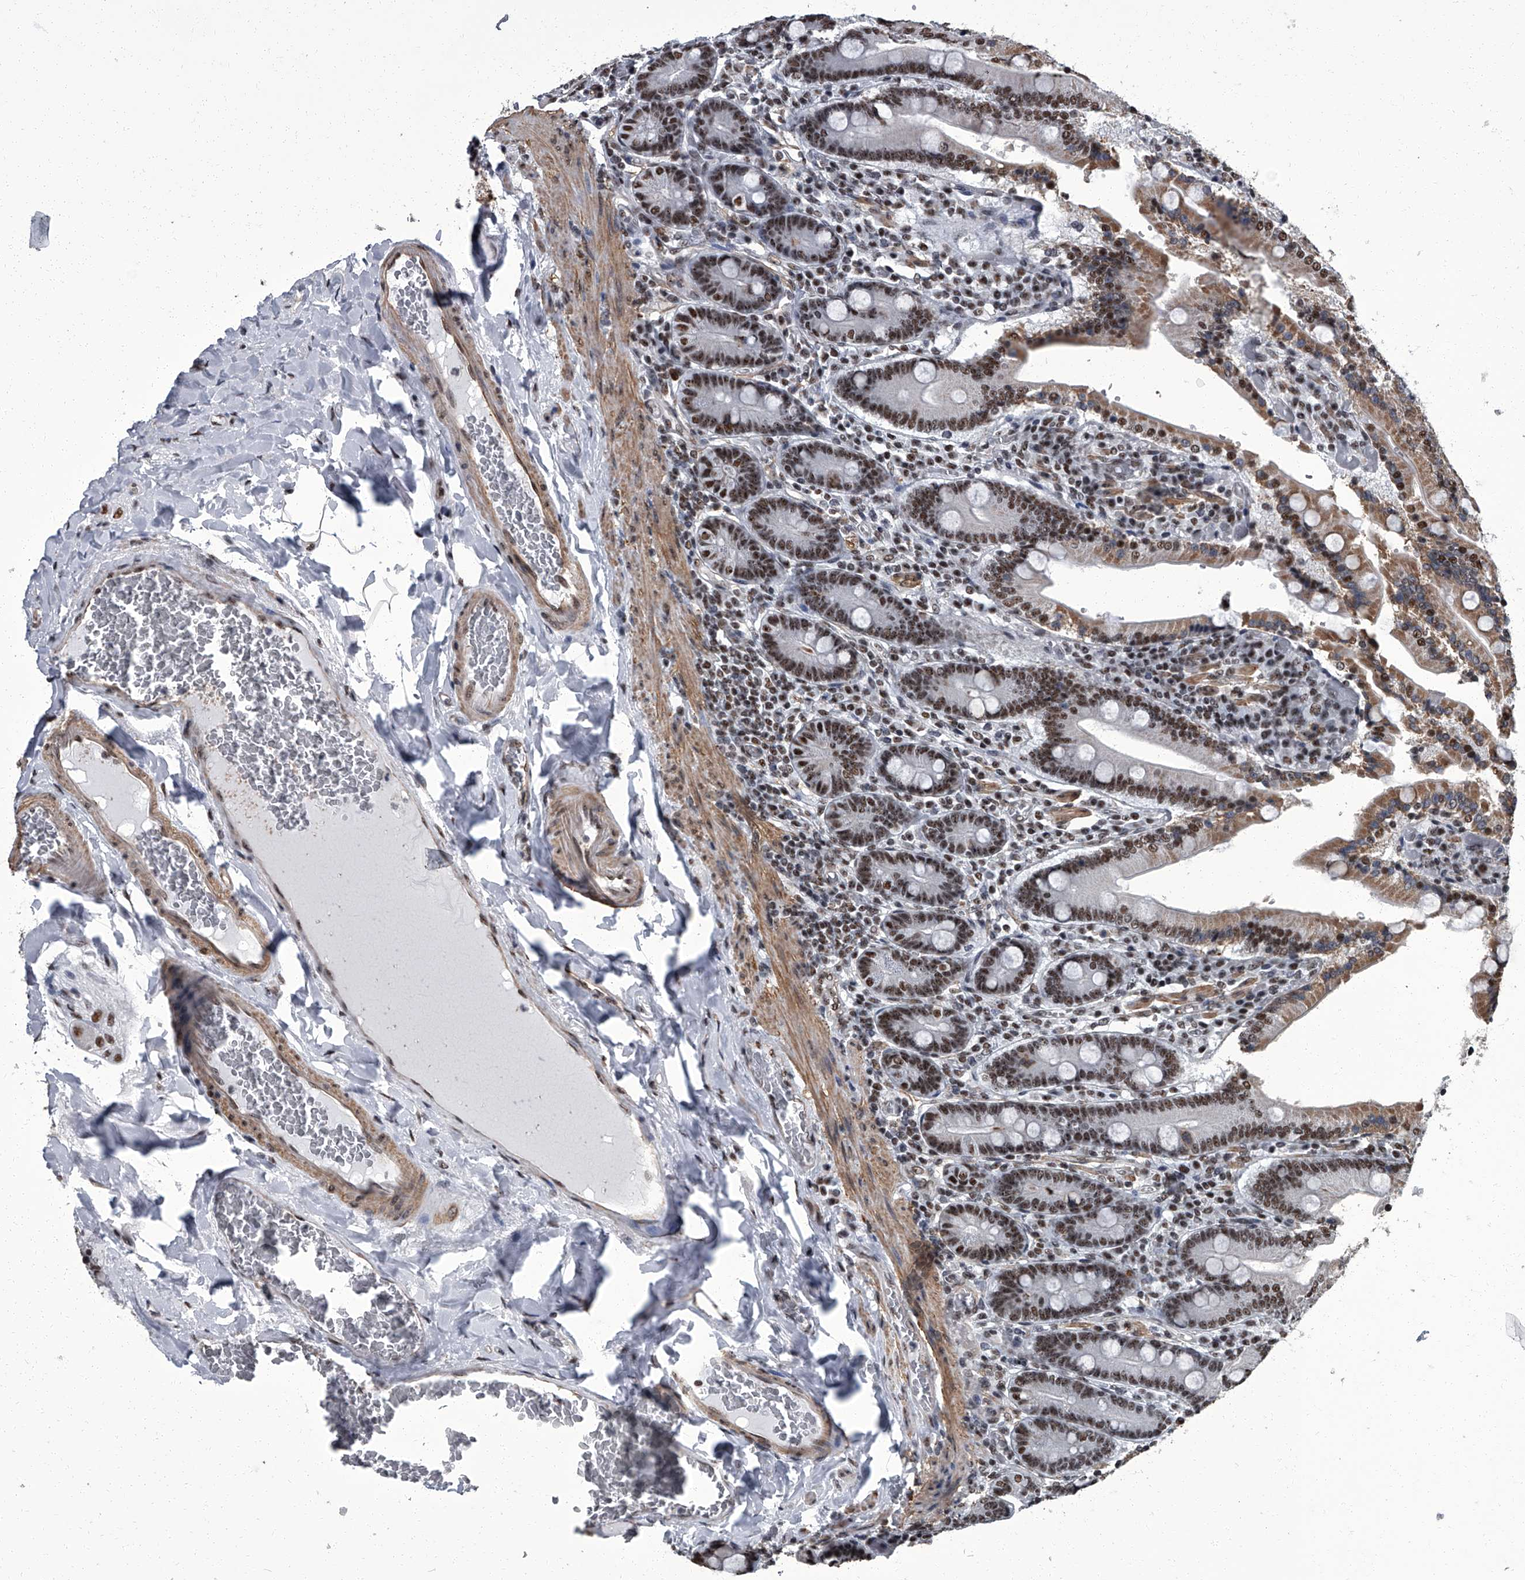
{"staining": {"intensity": "strong", "quantity": ">75%", "location": "cytoplasmic/membranous,nuclear"}, "tissue": "duodenum", "cell_type": "Glandular cells", "image_type": "normal", "snomed": [{"axis": "morphology", "description": "Normal tissue, NOS"}, {"axis": "topography", "description": "Duodenum"}], "caption": "Duodenum stained with immunohistochemistry (IHC) demonstrates strong cytoplasmic/membranous,nuclear expression in approximately >75% of glandular cells.", "gene": "ZNF518B", "patient": {"sex": "female", "age": 62}}